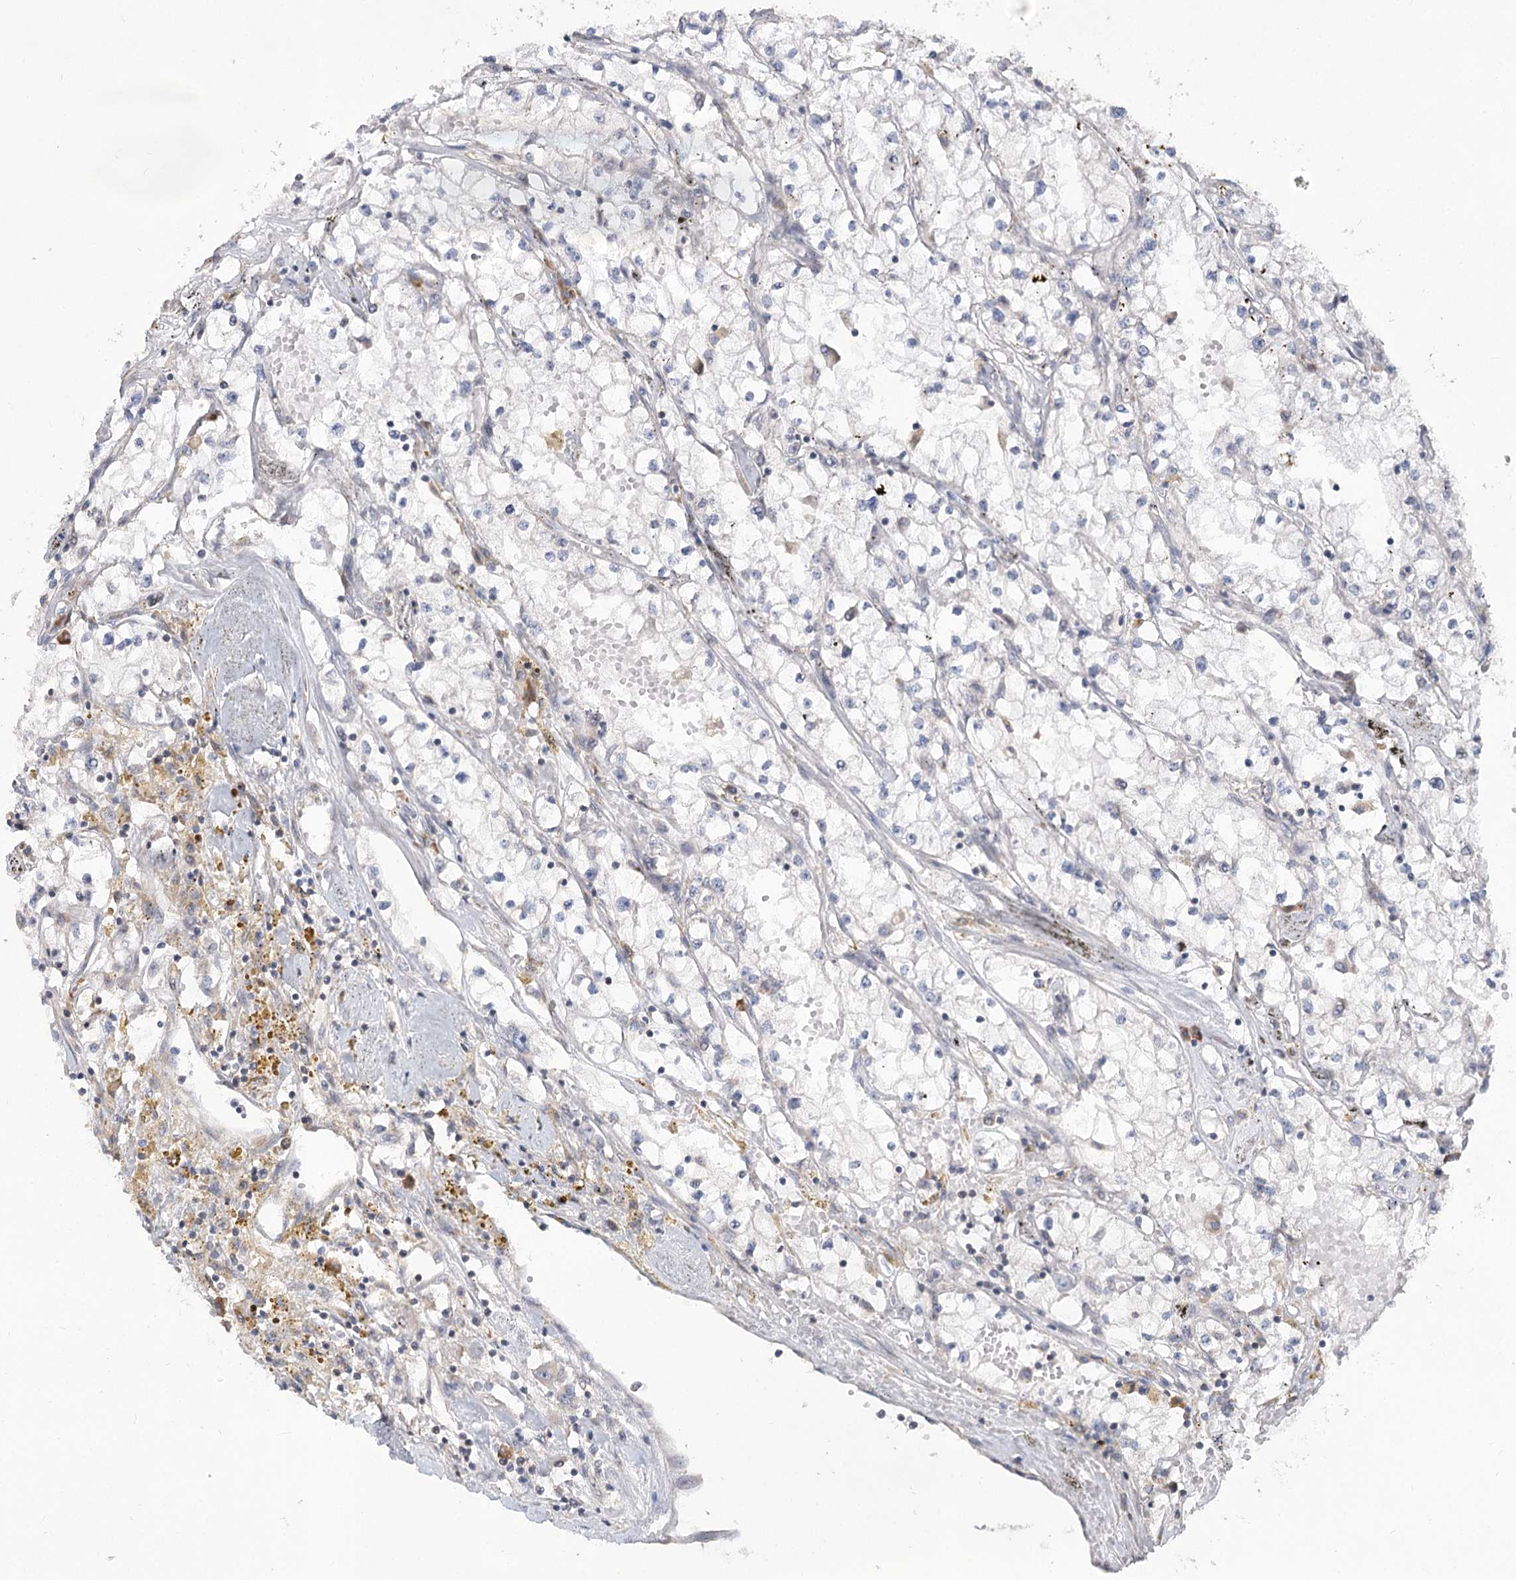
{"staining": {"intensity": "negative", "quantity": "none", "location": "none"}, "tissue": "renal cancer", "cell_type": "Tumor cells", "image_type": "cancer", "snomed": [{"axis": "morphology", "description": "Adenocarcinoma, NOS"}, {"axis": "topography", "description": "Kidney"}], "caption": "Micrograph shows no significant protein positivity in tumor cells of renal cancer (adenocarcinoma).", "gene": "STT3B", "patient": {"sex": "male", "age": 56}}